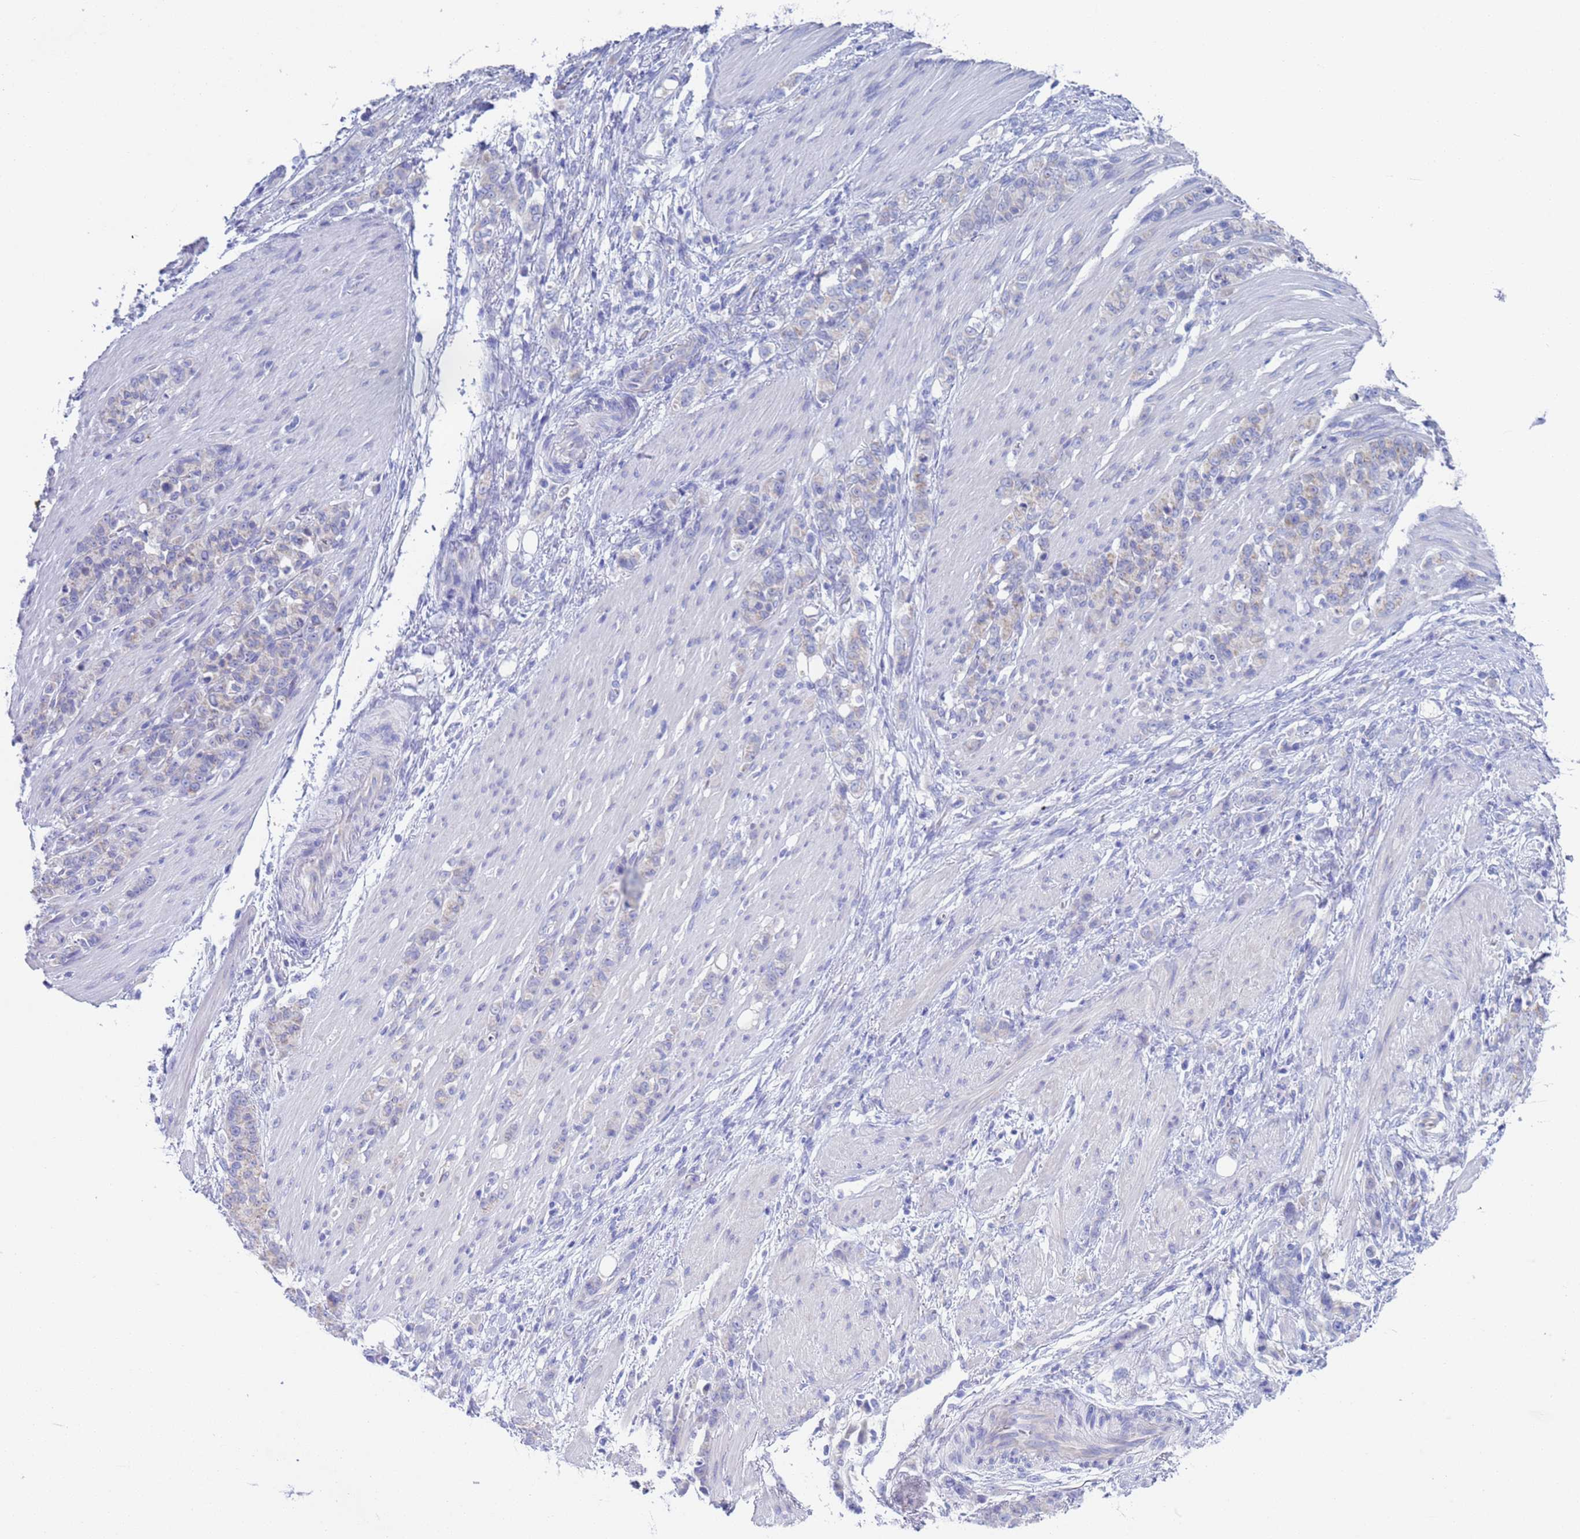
{"staining": {"intensity": "negative", "quantity": "none", "location": "none"}, "tissue": "stomach cancer", "cell_type": "Tumor cells", "image_type": "cancer", "snomed": [{"axis": "morphology", "description": "Adenocarcinoma, NOS"}, {"axis": "topography", "description": "Stomach"}], "caption": "Immunohistochemistry (IHC) photomicrograph of adenocarcinoma (stomach) stained for a protein (brown), which reveals no positivity in tumor cells.", "gene": "PET117", "patient": {"sex": "female", "age": 79}}